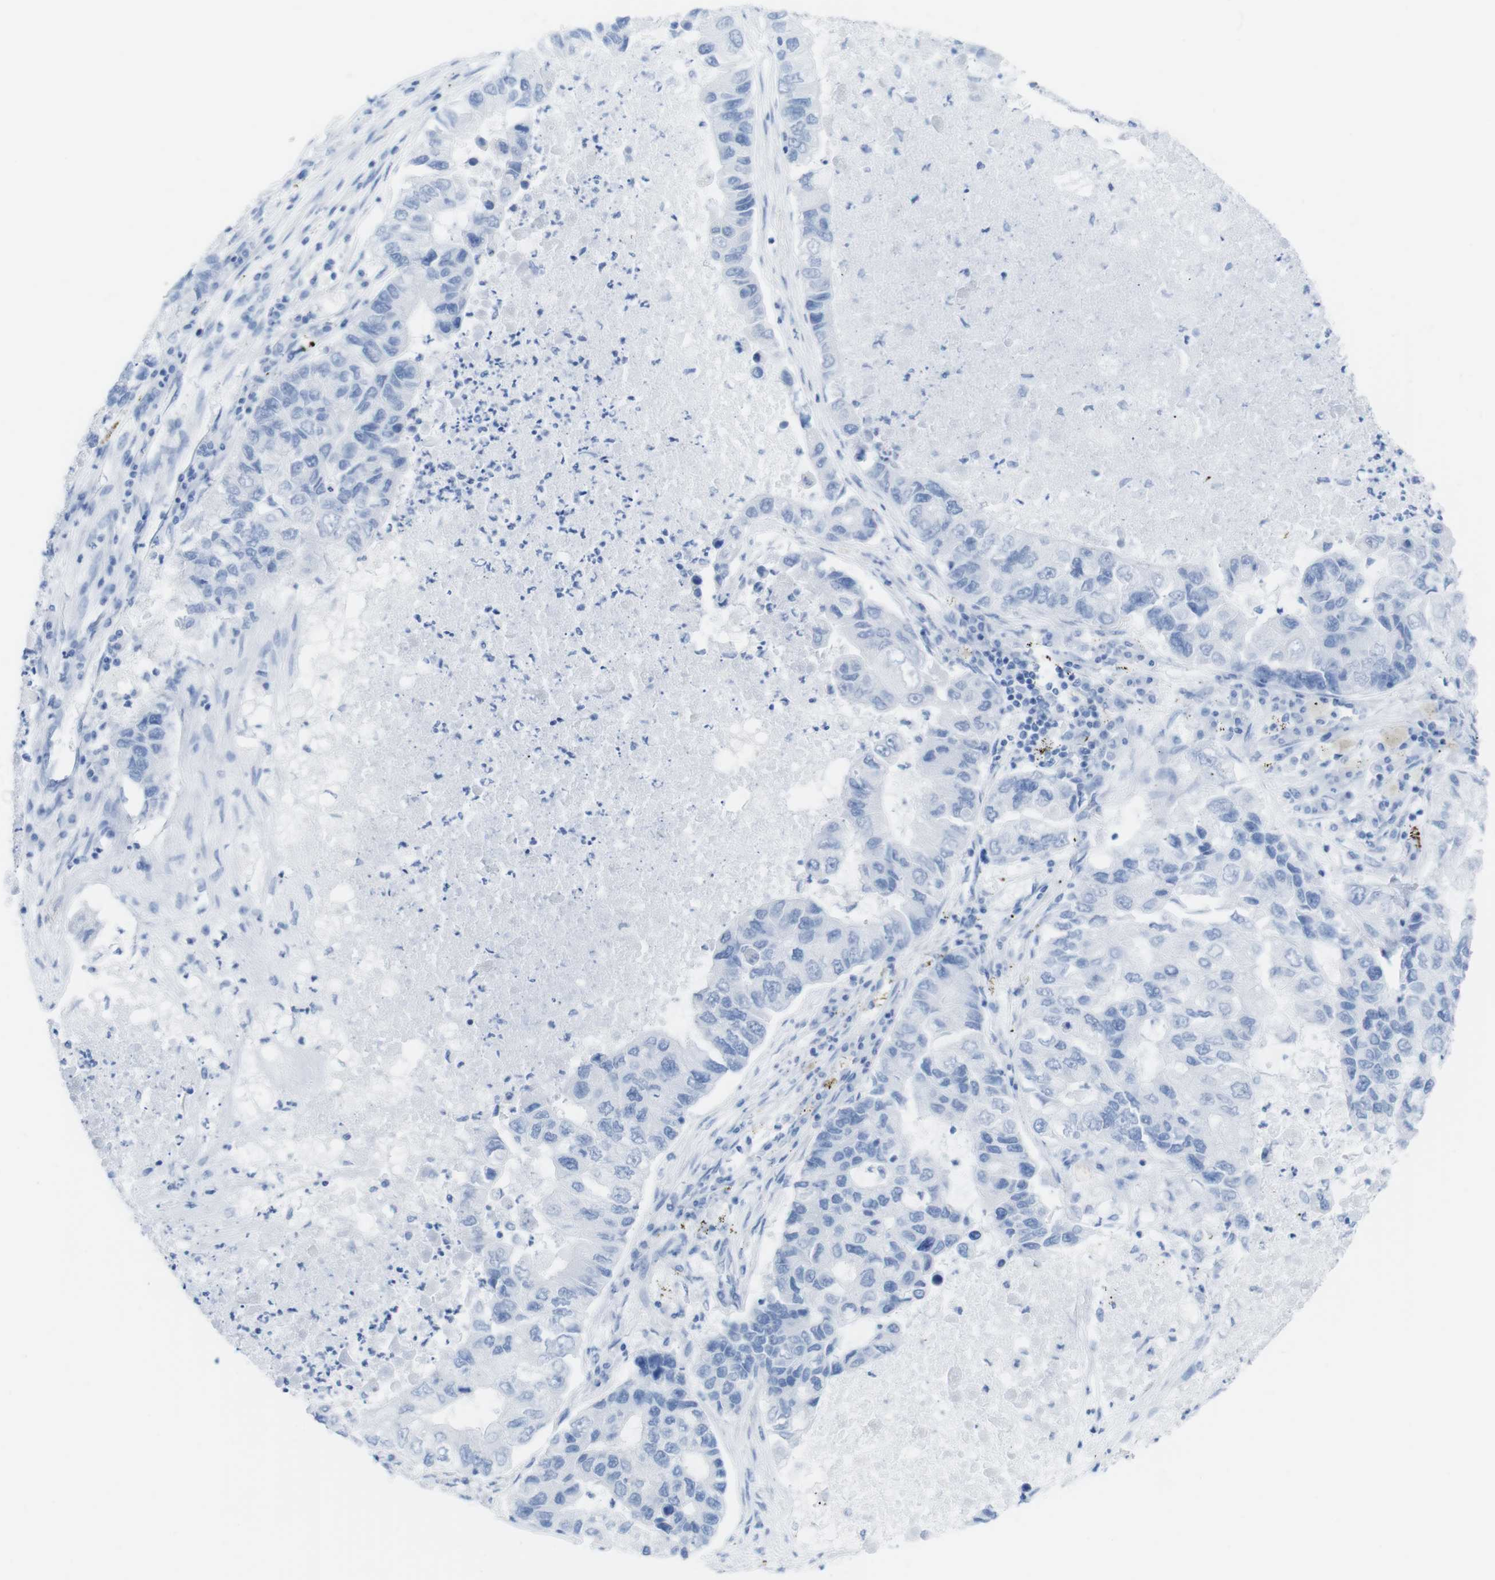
{"staining": {"intensity": "negative", "quantity": "none", "location": "none"}, "tissue": "lung cancer", "cell_type": "Tumor cells", "image_type": "cancer", "snomed": [{"axis": "morphology", "description": "Adenocarcinoma, NOS"}, {"axis": "topography", "description": "Lung"}], "caption": "Adenocarcinoma (lung) stained for a protein using IHC shows no expression tumor cells.", "gene": "MYH7", "patient": {"sex": "female", "age": 51}}